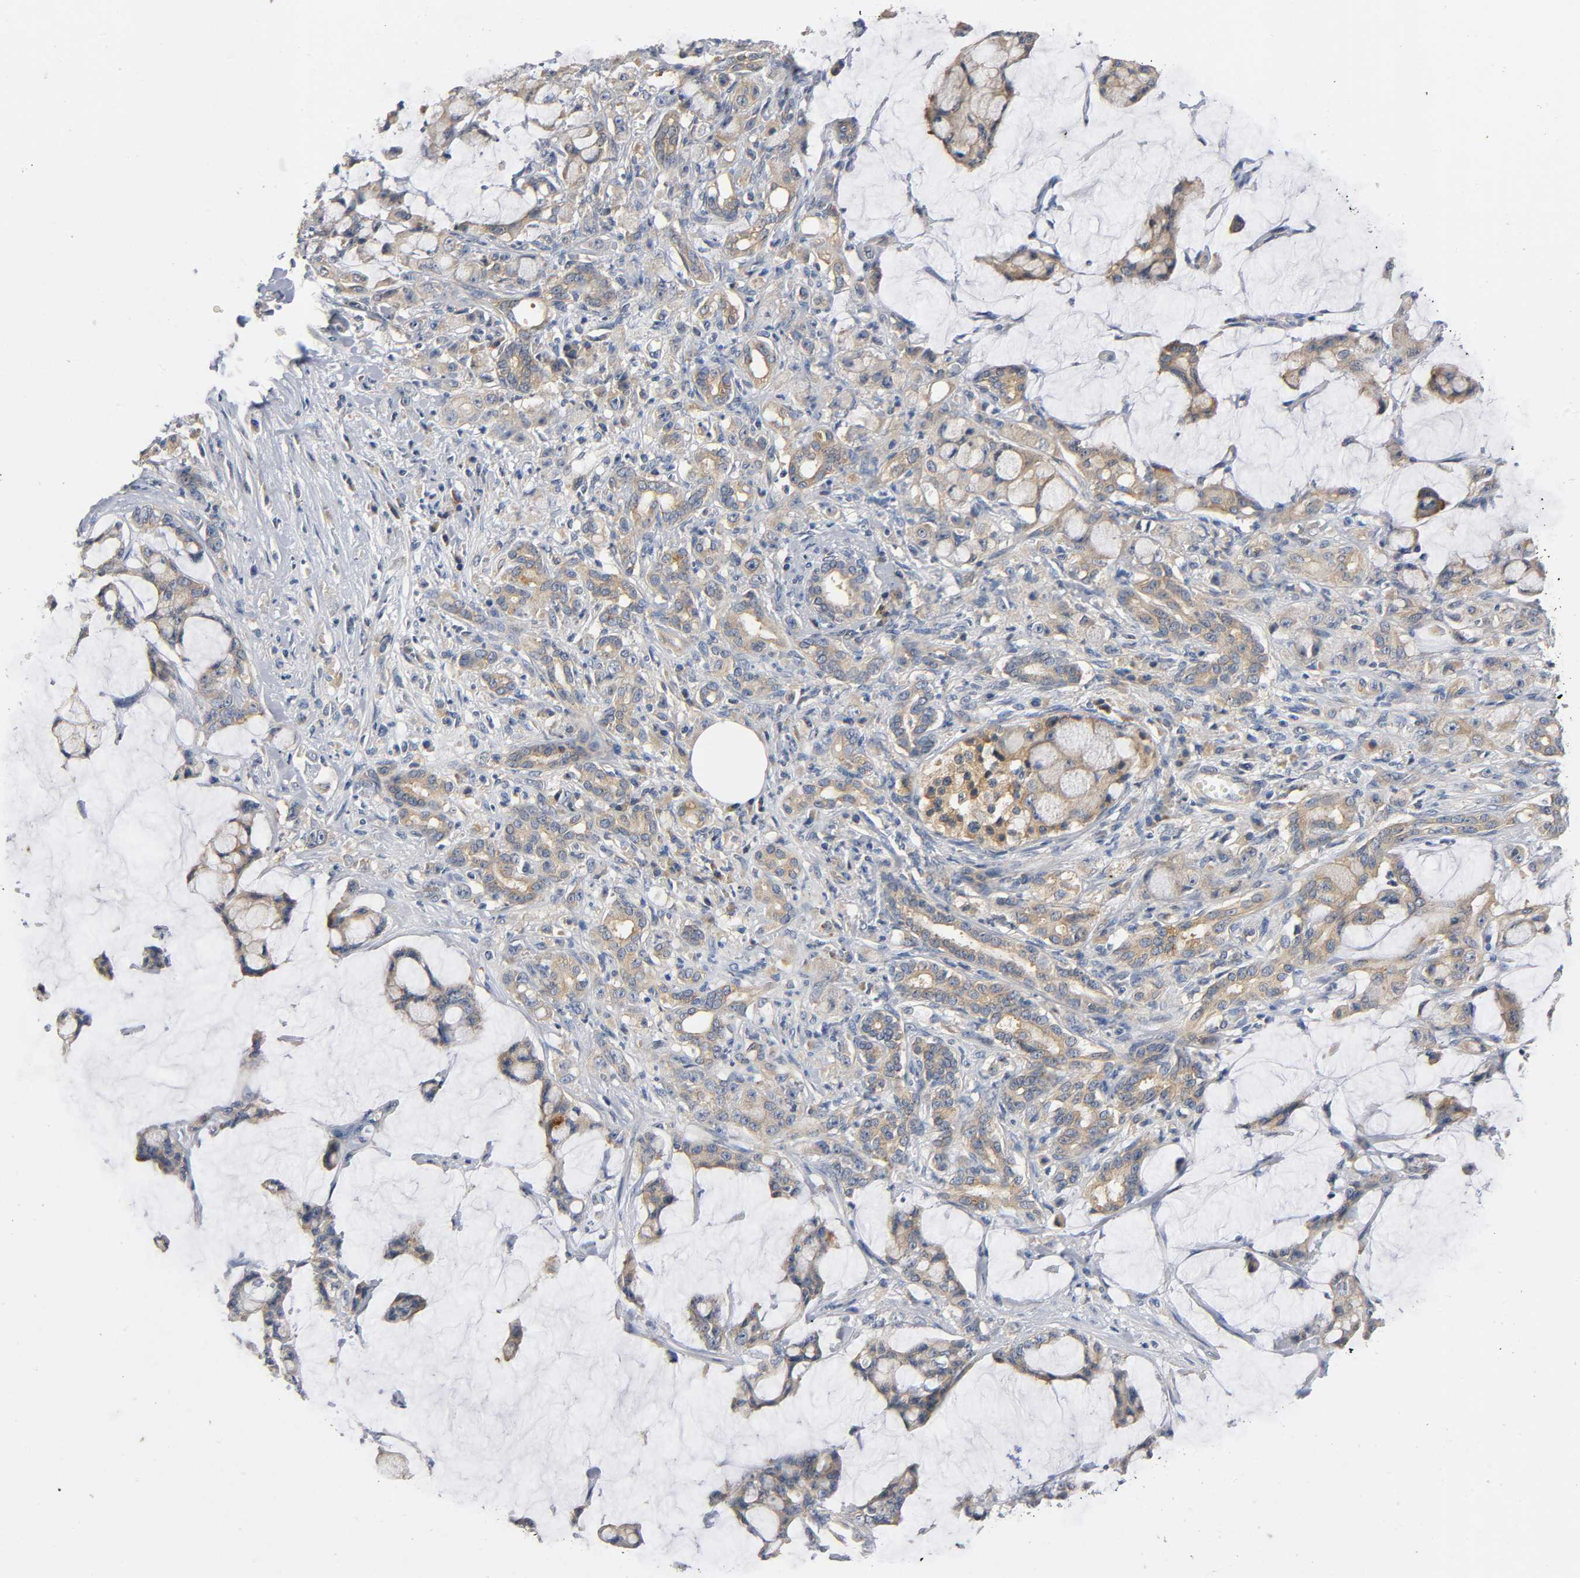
{"staining": {"intensity": "moderate", "quantity": ">75%", "location": "cytoplasmic/membranous"}, "tissue": "pancreatic cancer", "cell_type": "Tumor cells", "image_type": "cancer", "snomed": [{"axis": "morphology", "description": "Adenocarcinoma, NOS"}, {"axis": "topography", "description": "Pancreas"}], "caption": "An IHC histopathology image of tumor tissue is shown. Protein staining in brown labels moderate cytoplasmic/membranous positivity in pancreatic cancer within tumor cells.", "gene": "HDAC6", "patient": {"sex": "female", "age": 73}}